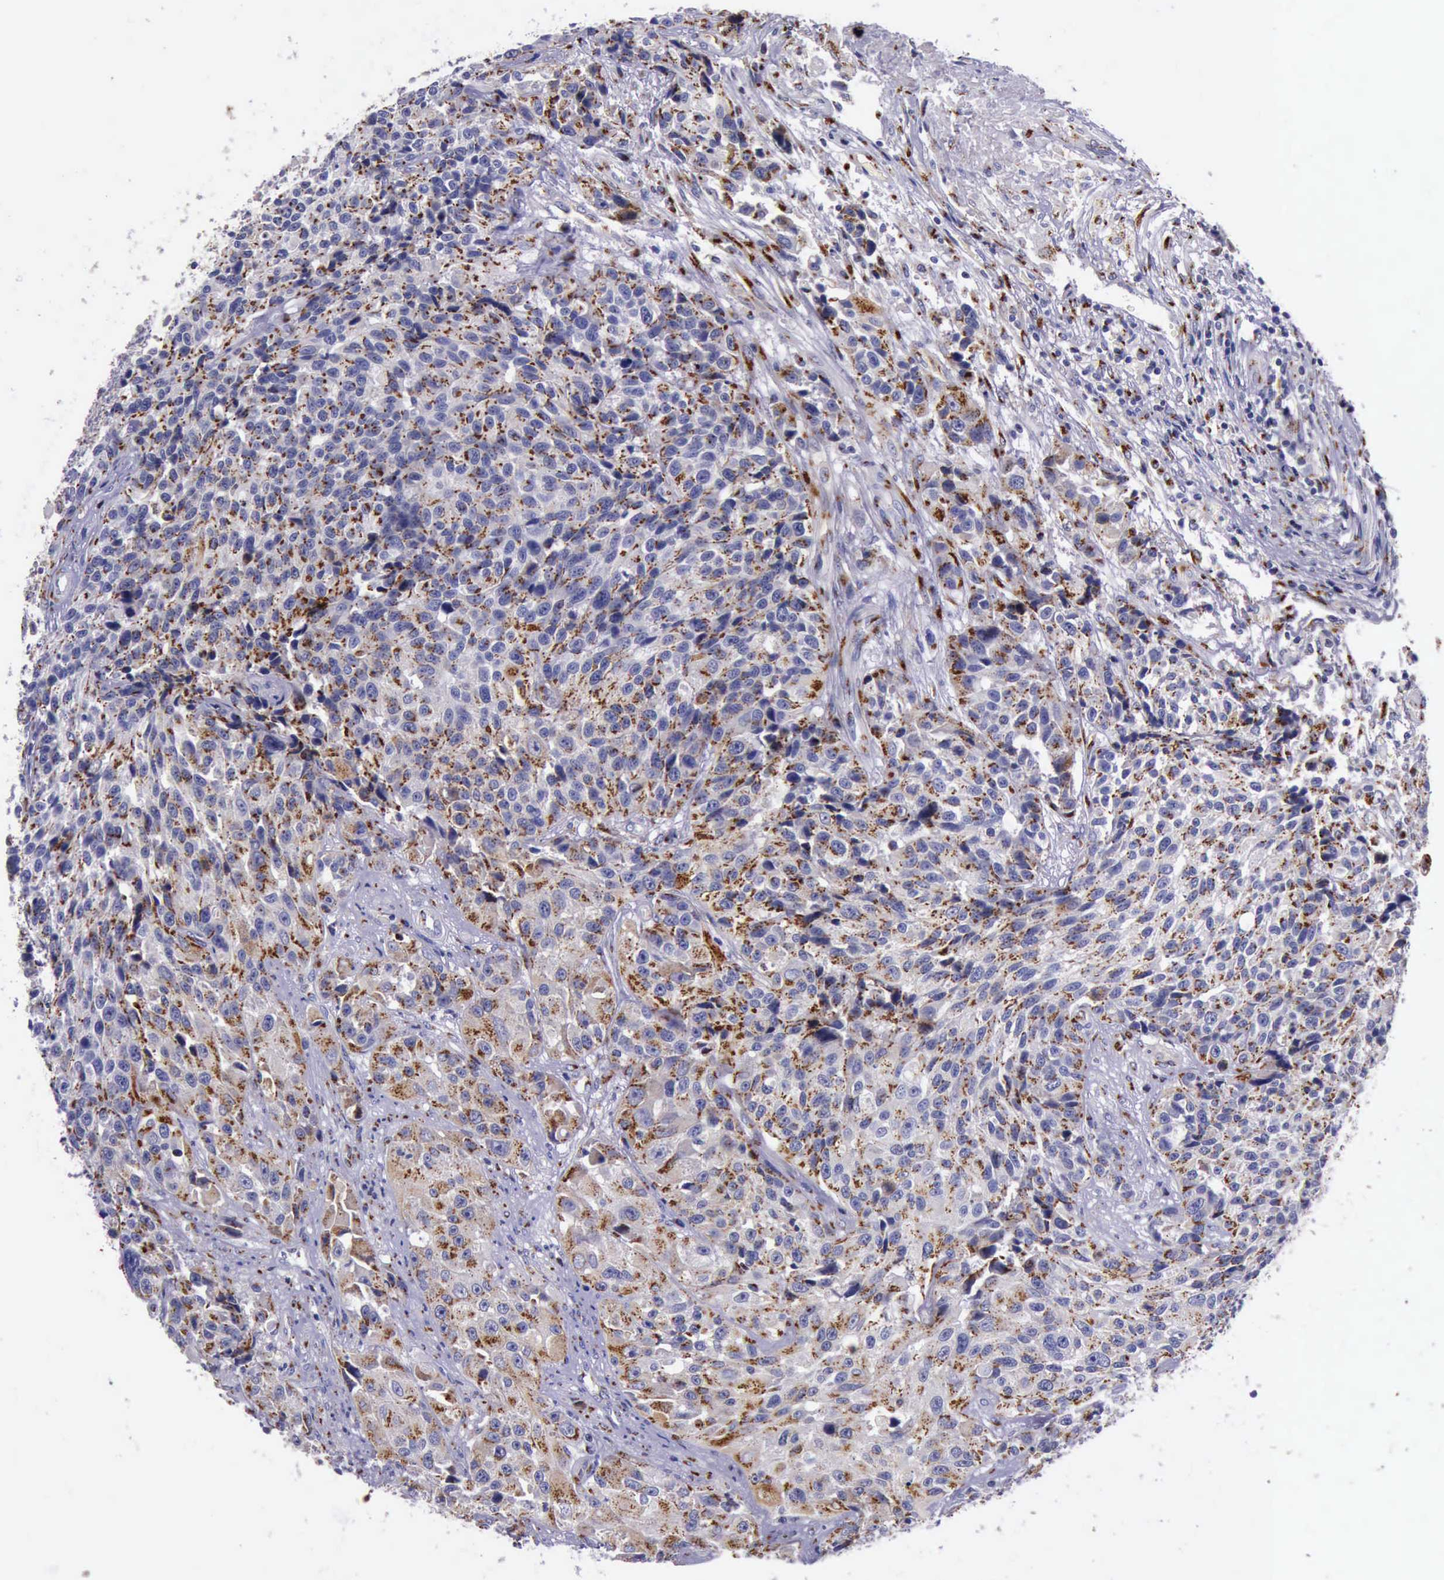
{"staining": {"intensity": "strong", "quantity": ">75%", "location": "cytoplasmic/membranous"}, "tissue": "urothelial cancer", "cell_type": "Tumor cells", "image_type": "cancer", "snomed": [{"axis": "morphology", "description": "Urothelial carcinoma, High grade"}, {"axis": "topography", "description": "Urinary bladder"}], "caption": "Immunohistochemistry of high-grade urothelial carcinoma demonstrates high levels of strong cytoplasmic/membranous staining in approximately >75% of tumor cells.", "gene": "GOLGA5", "patient": {"sex": "female", "age": 81}}